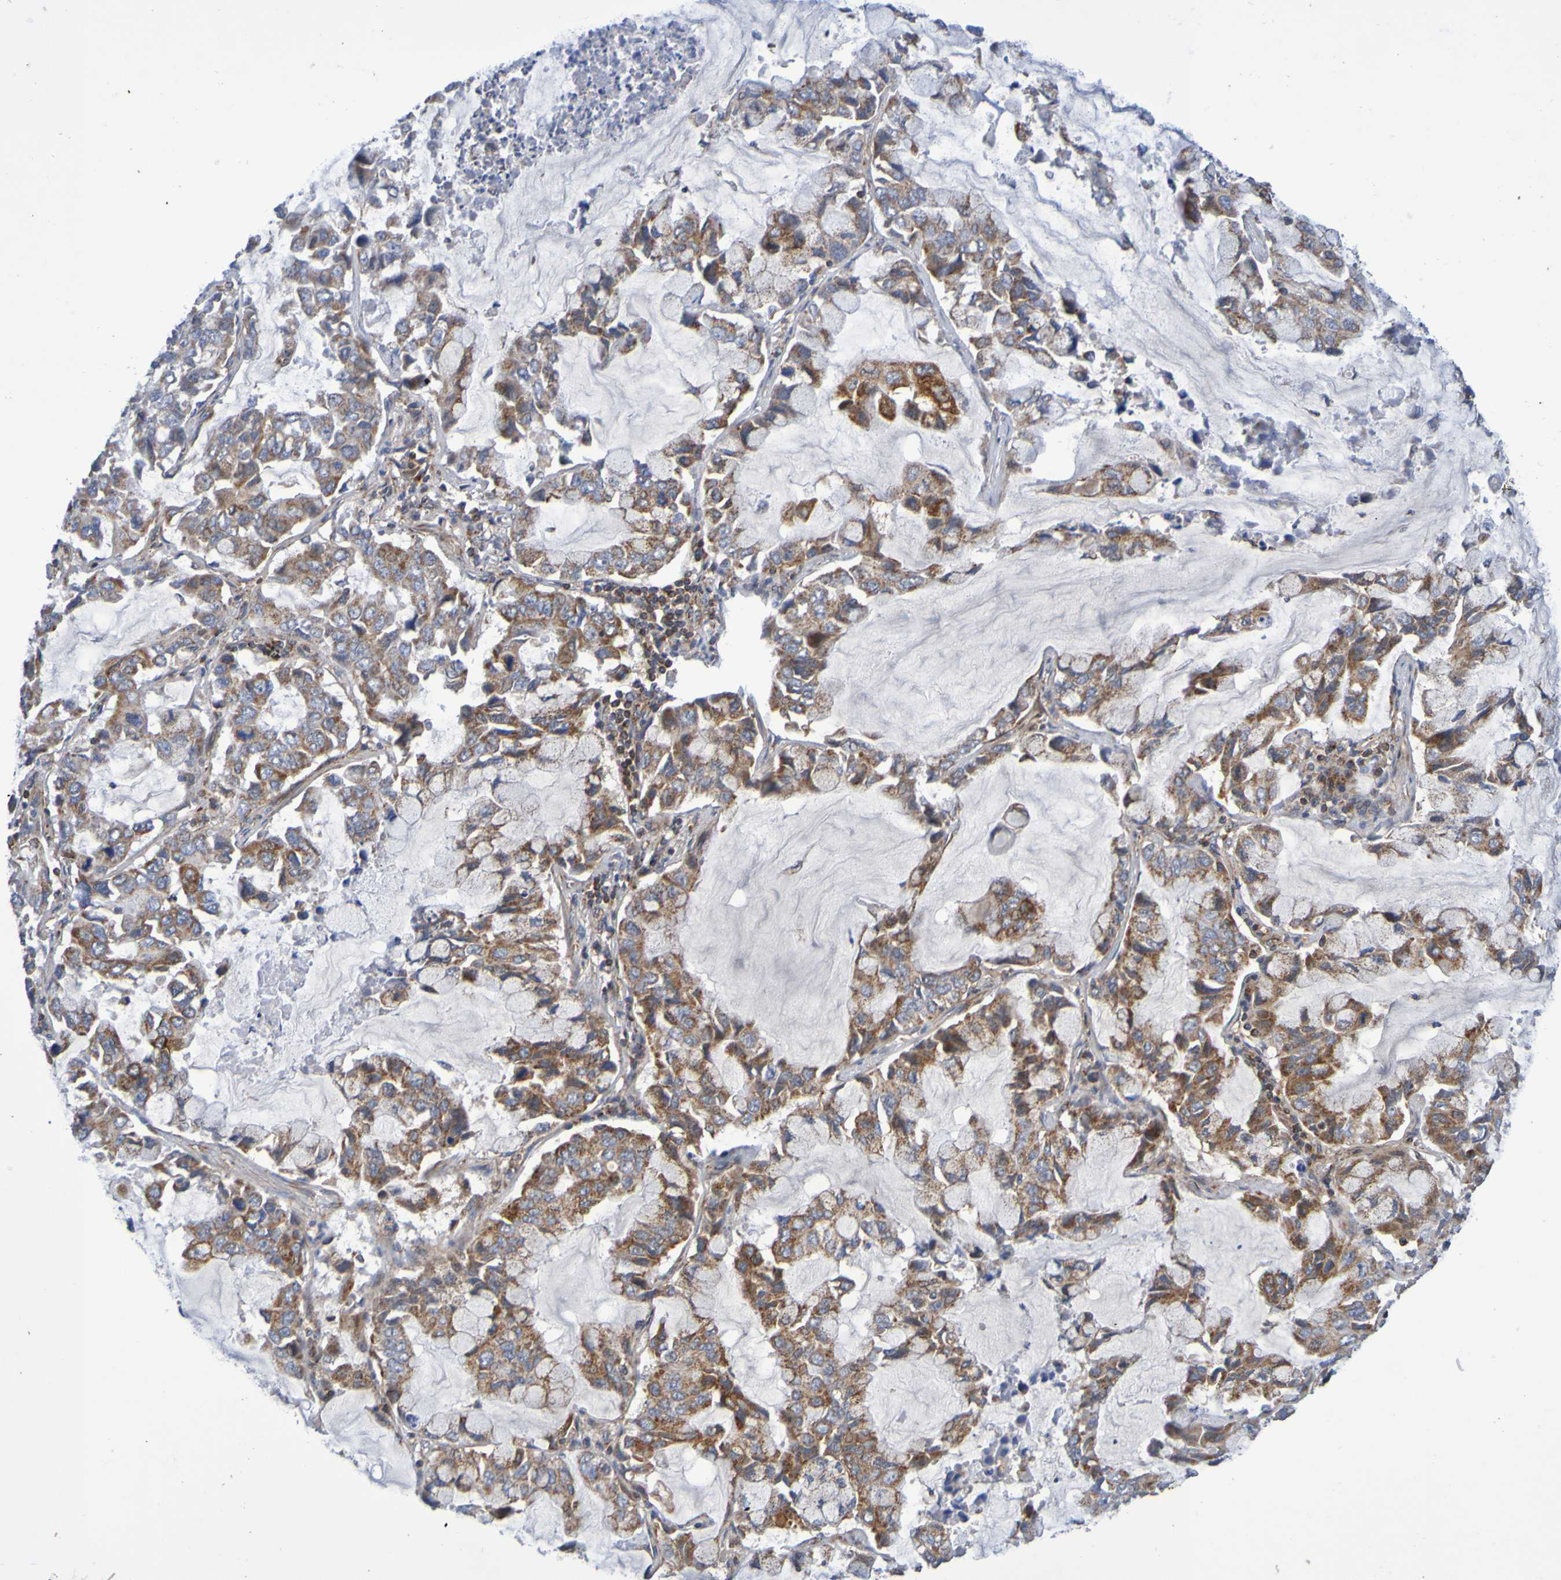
{"staining": {"intensity": "strong", "quantity": ">75%", "location": "cytoplasmic/membranous"}, "tissue": "lung cancer", "cell_type": "Tumor cells", "image_type": "cancer", "snomed": [{"axis": "morphology", "description": "Adenocarcinoma, NOS"}, {"axis": "topography", "description": "Lung"}], "caption": "Immunohistochemical staining of adenocarcinoma (lung) shows high levels of strong cytoplasmic/membranous positivity in approximately >75% of tumor cells.", "gene": "CCDC51", "patient": {"sex": "male", "age": 64}}